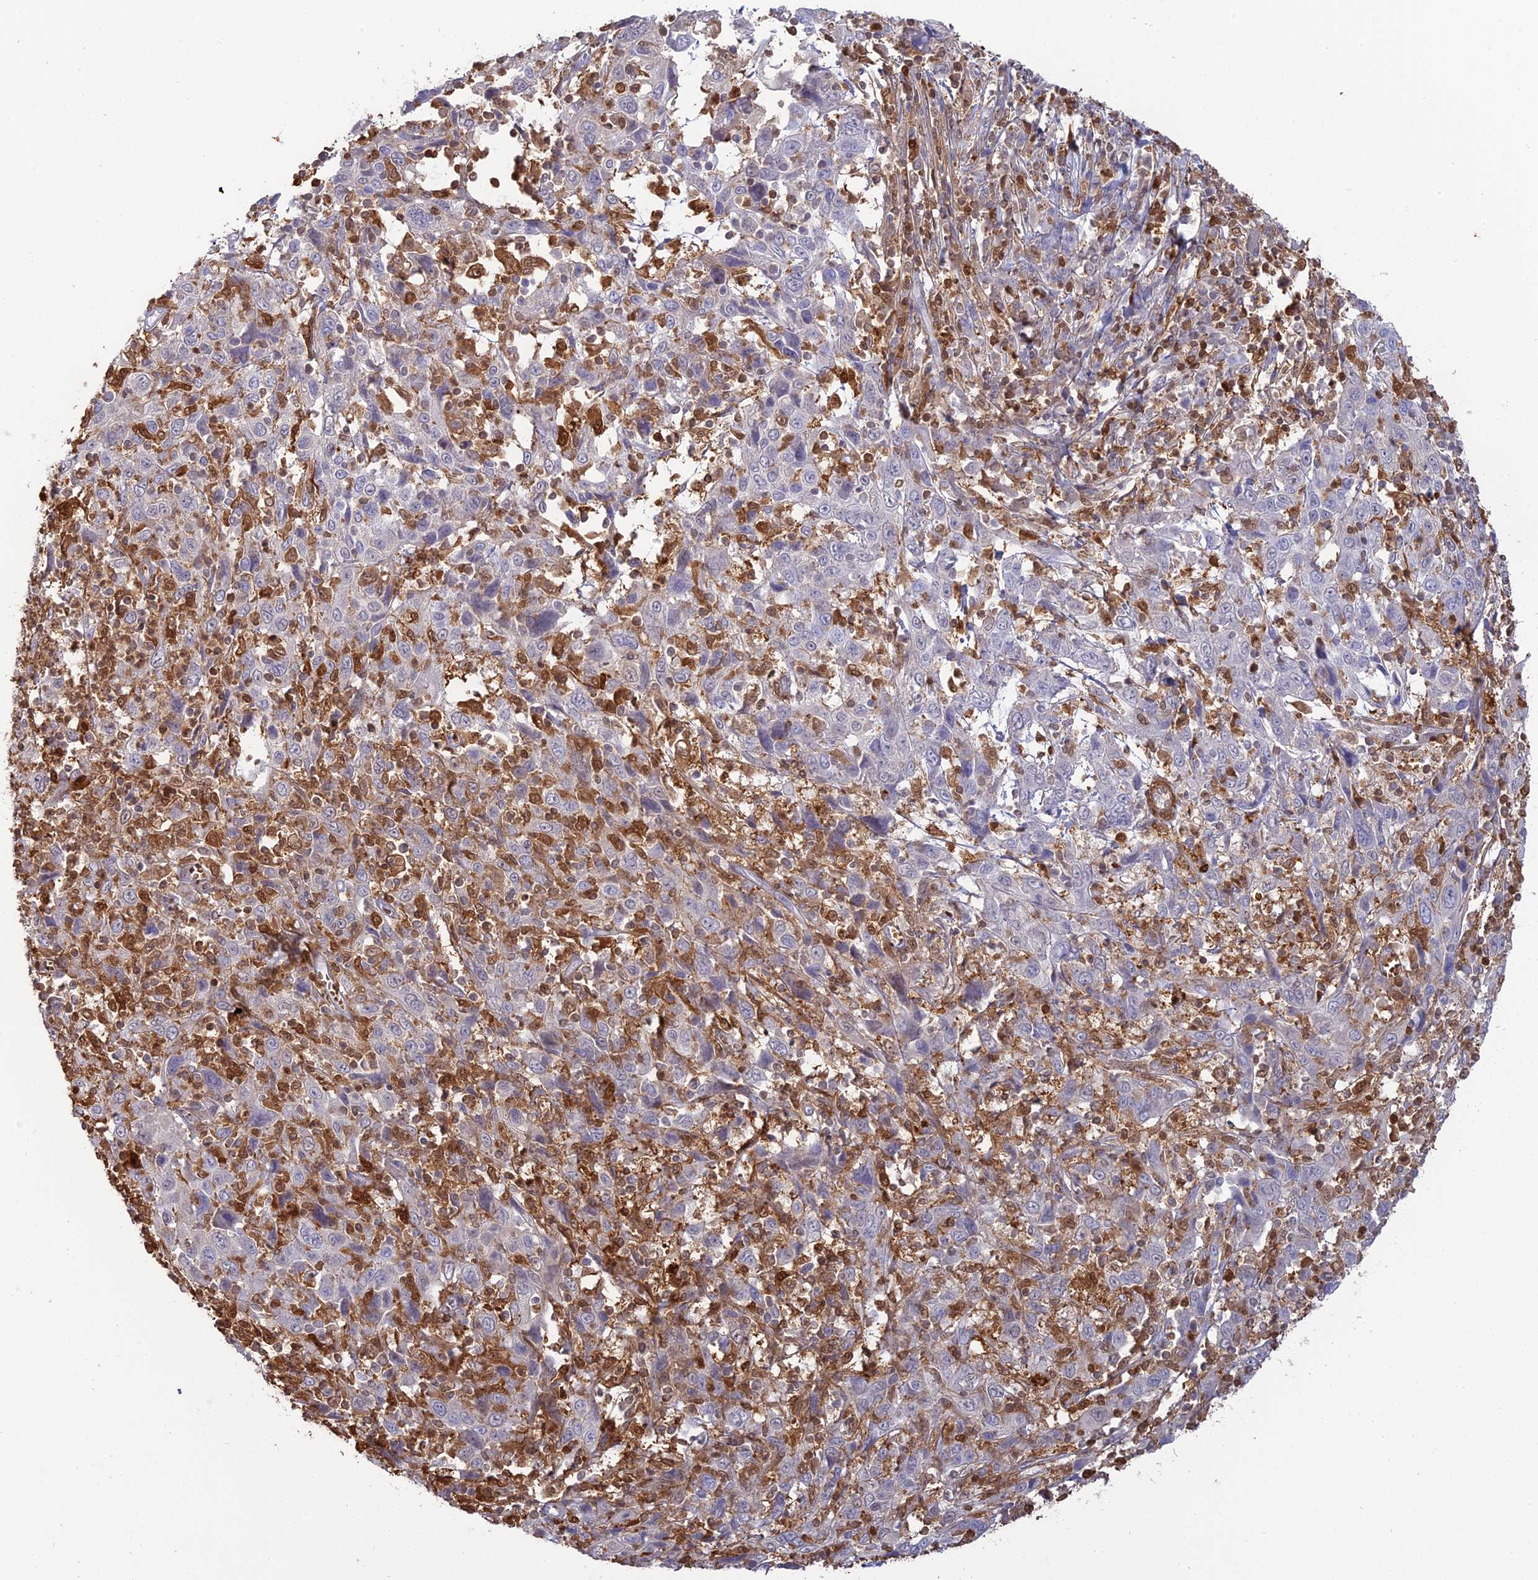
{"staining": {"intensity": "negative", "quantity": "none", "location": "none"}, "tissue": "cervical cancer", "cell_type": "Tumor cells", "image_type": "cancer", "snomed": [{"axis": "morphology", "description": "Squamous cell carcinoma, NOS"}, {"axis": "topography", "description": "Cervix"}], "caption": "DAB (3,3'-diaminobenzidine) immunohistochemical staining of cervical squamous cell carcinoma shows no significant expression in tumor cells.", "gene": "PGBD4", "patient": {"sex": "female", "age": 46}}